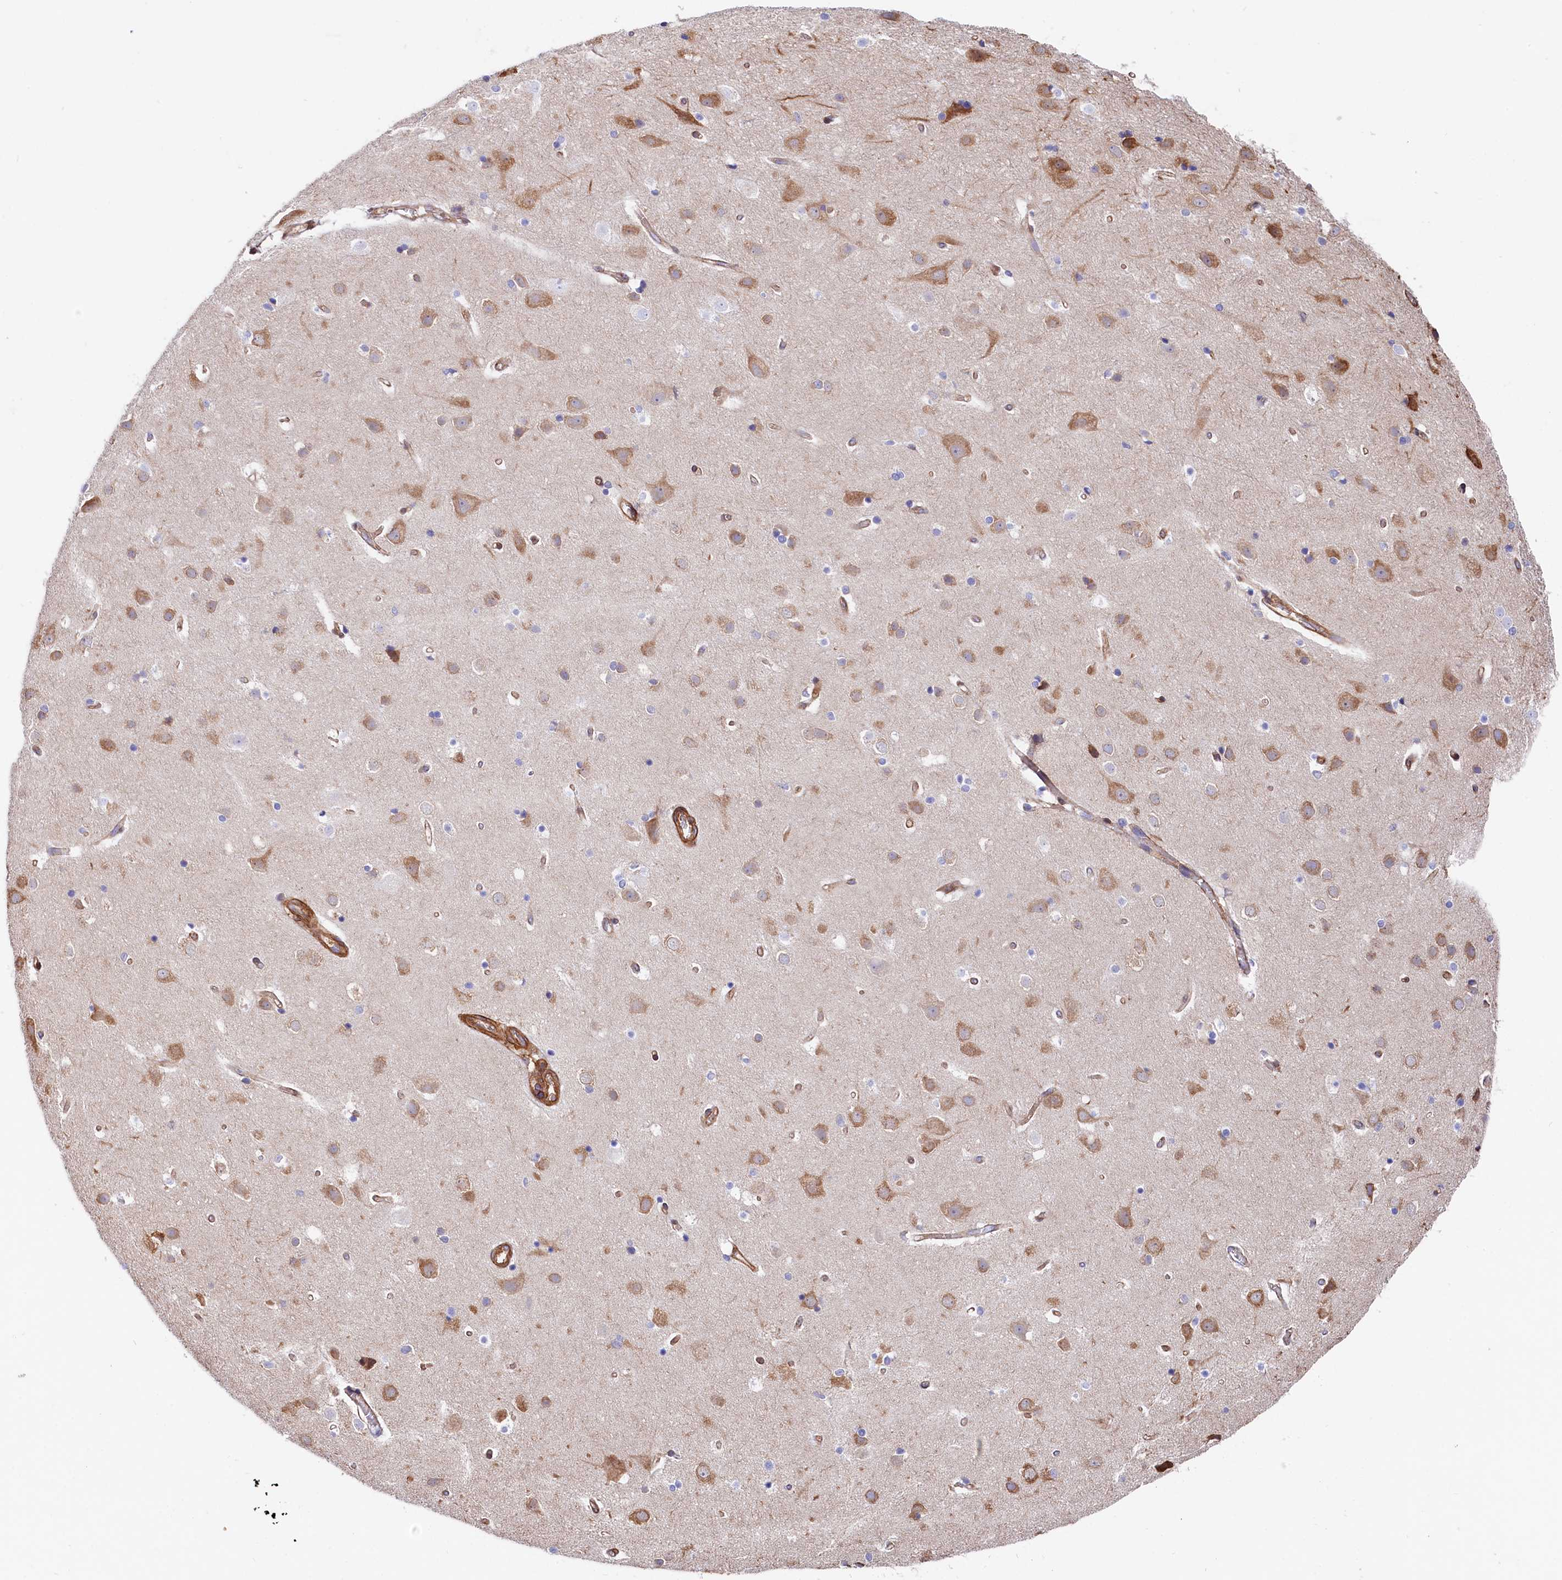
{"staining": {"intensity": "moderate", "quantity": ">75%", "location": "cytoplasmic/membranous"}, "tissue": "cerebral cortex", "cell_type": "Endothelial cells", "image_type": "normal", "snomed": [{"axis": "morphology", "description": "Normal tissue, NOS"}, {"axis": "topography", "description": "Cerebral cortex"}], "caption": "Immunohistochemical staining of benign cerebral cortex demonstrates medium levels of moderate cytoplasmic/membranous staining in approximately >75% of endothelial cells. The protein of interest is stained brown, and the nuclei are stained in blue (DAB (3,3'-diaminobenzidine) IHC with brightfield microscopy, high magnification).", "gene": "TNKS1BP1", "patient": {"sex": "male", "age": 54}}